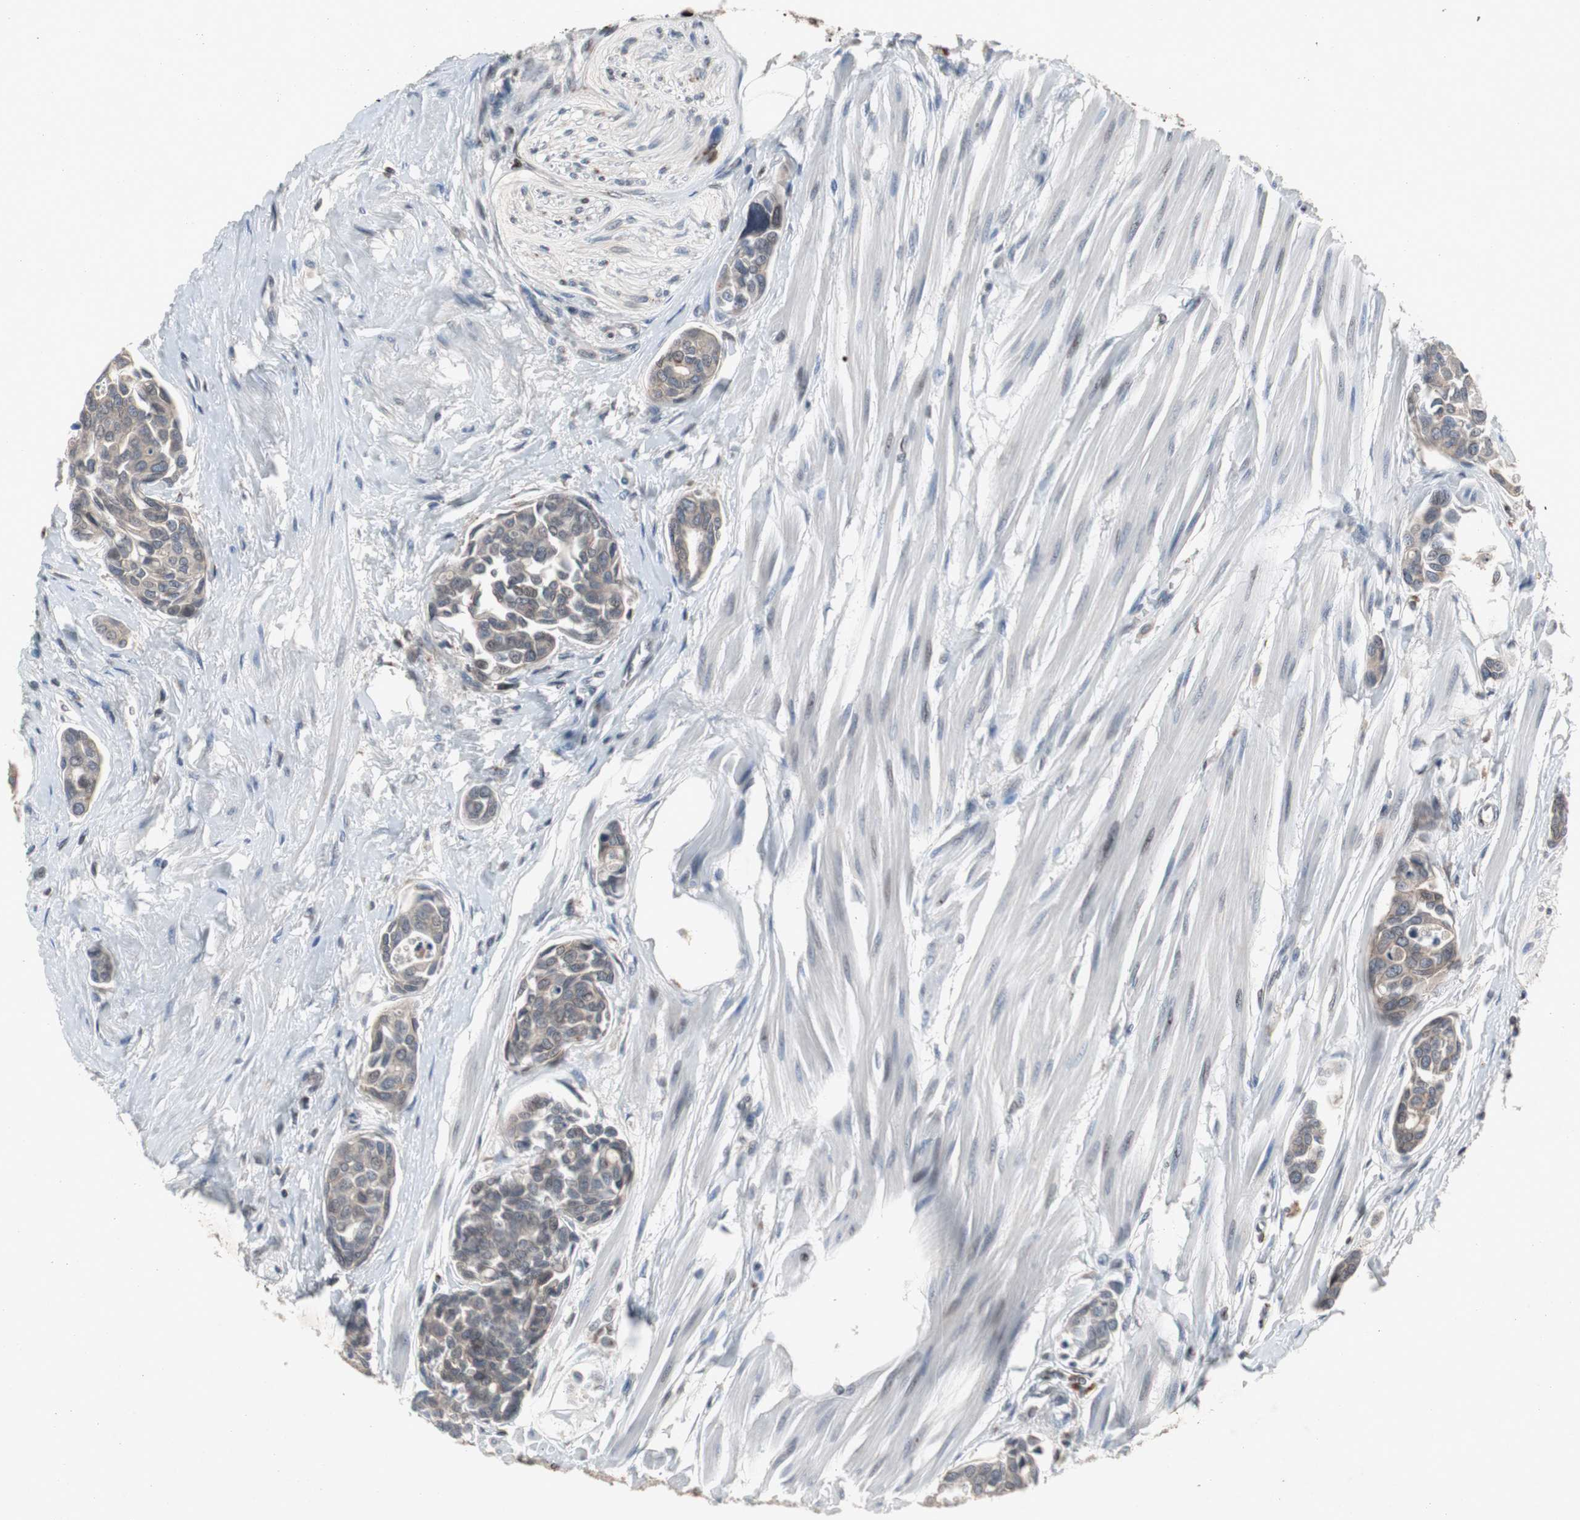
{"staining": {"intensity": "weak", "quantity": "25%-75%", "location": "cytoplasmic/membranous"}, "tissue": "urothelial cancer", "cell_type": "Tumor cells", "image_type": "cancer", "snomed": [{"axis": "morphology", "description": "Urothelial carcinoma, High grade"}, {"axis": "topography", "description": "Urinary bladder"}], "caption": "A brown stain highlights weak cytoplasmic/membranous staining of a protein in high-grade urothelial carcinoma tumor cells. (DAB IHC with brightfield microscopy, high magnification).", "gene": "ZNF396", "patient": {"sex": "male", "age": 78}}